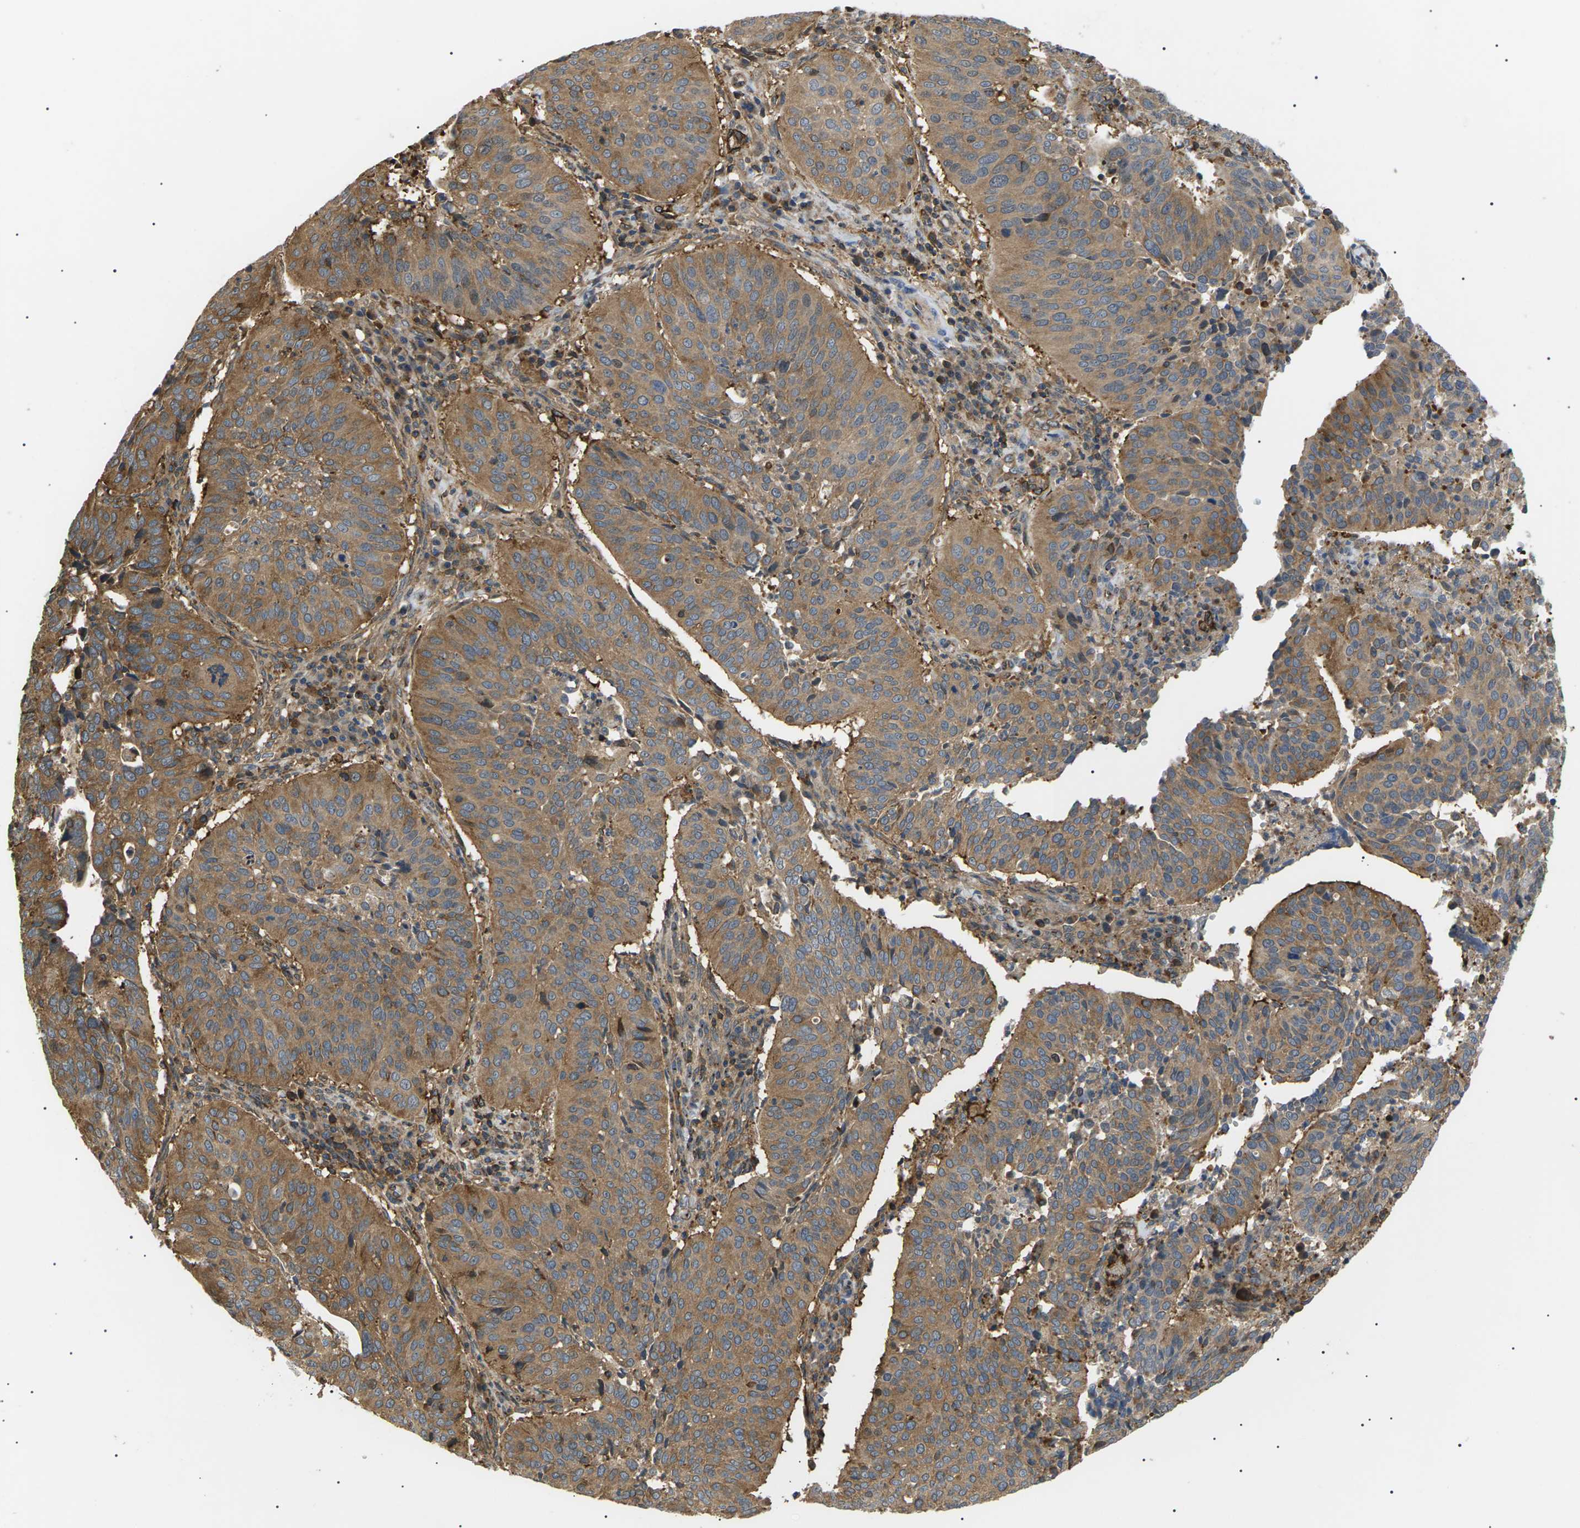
{"staining": {"intensity": "moderate", "quantity": ">75%", "location": "cytoplasmic/membranous"}, "tissue": "cervical cancer", "cell_type": "Tumor cells", "image_type": "cancer", "snomed": [{"axis": "morphology", "description": "Normal tissue, NOS"}, {"axis": "morphology", "description": "Squamous cell carcinoma, NOS"}, {"axis": "topography", "description": "Cervix"}], "caption": "Immunohistochemistry (IHC) of cervical squamous cell carcinoma demonstrates medium levels of moderate cytoplasmic/membranous staining in approximately >75% of tumor cells.", "gene": "TMTC4", "patient": {"sex": "female", "age": 39}}